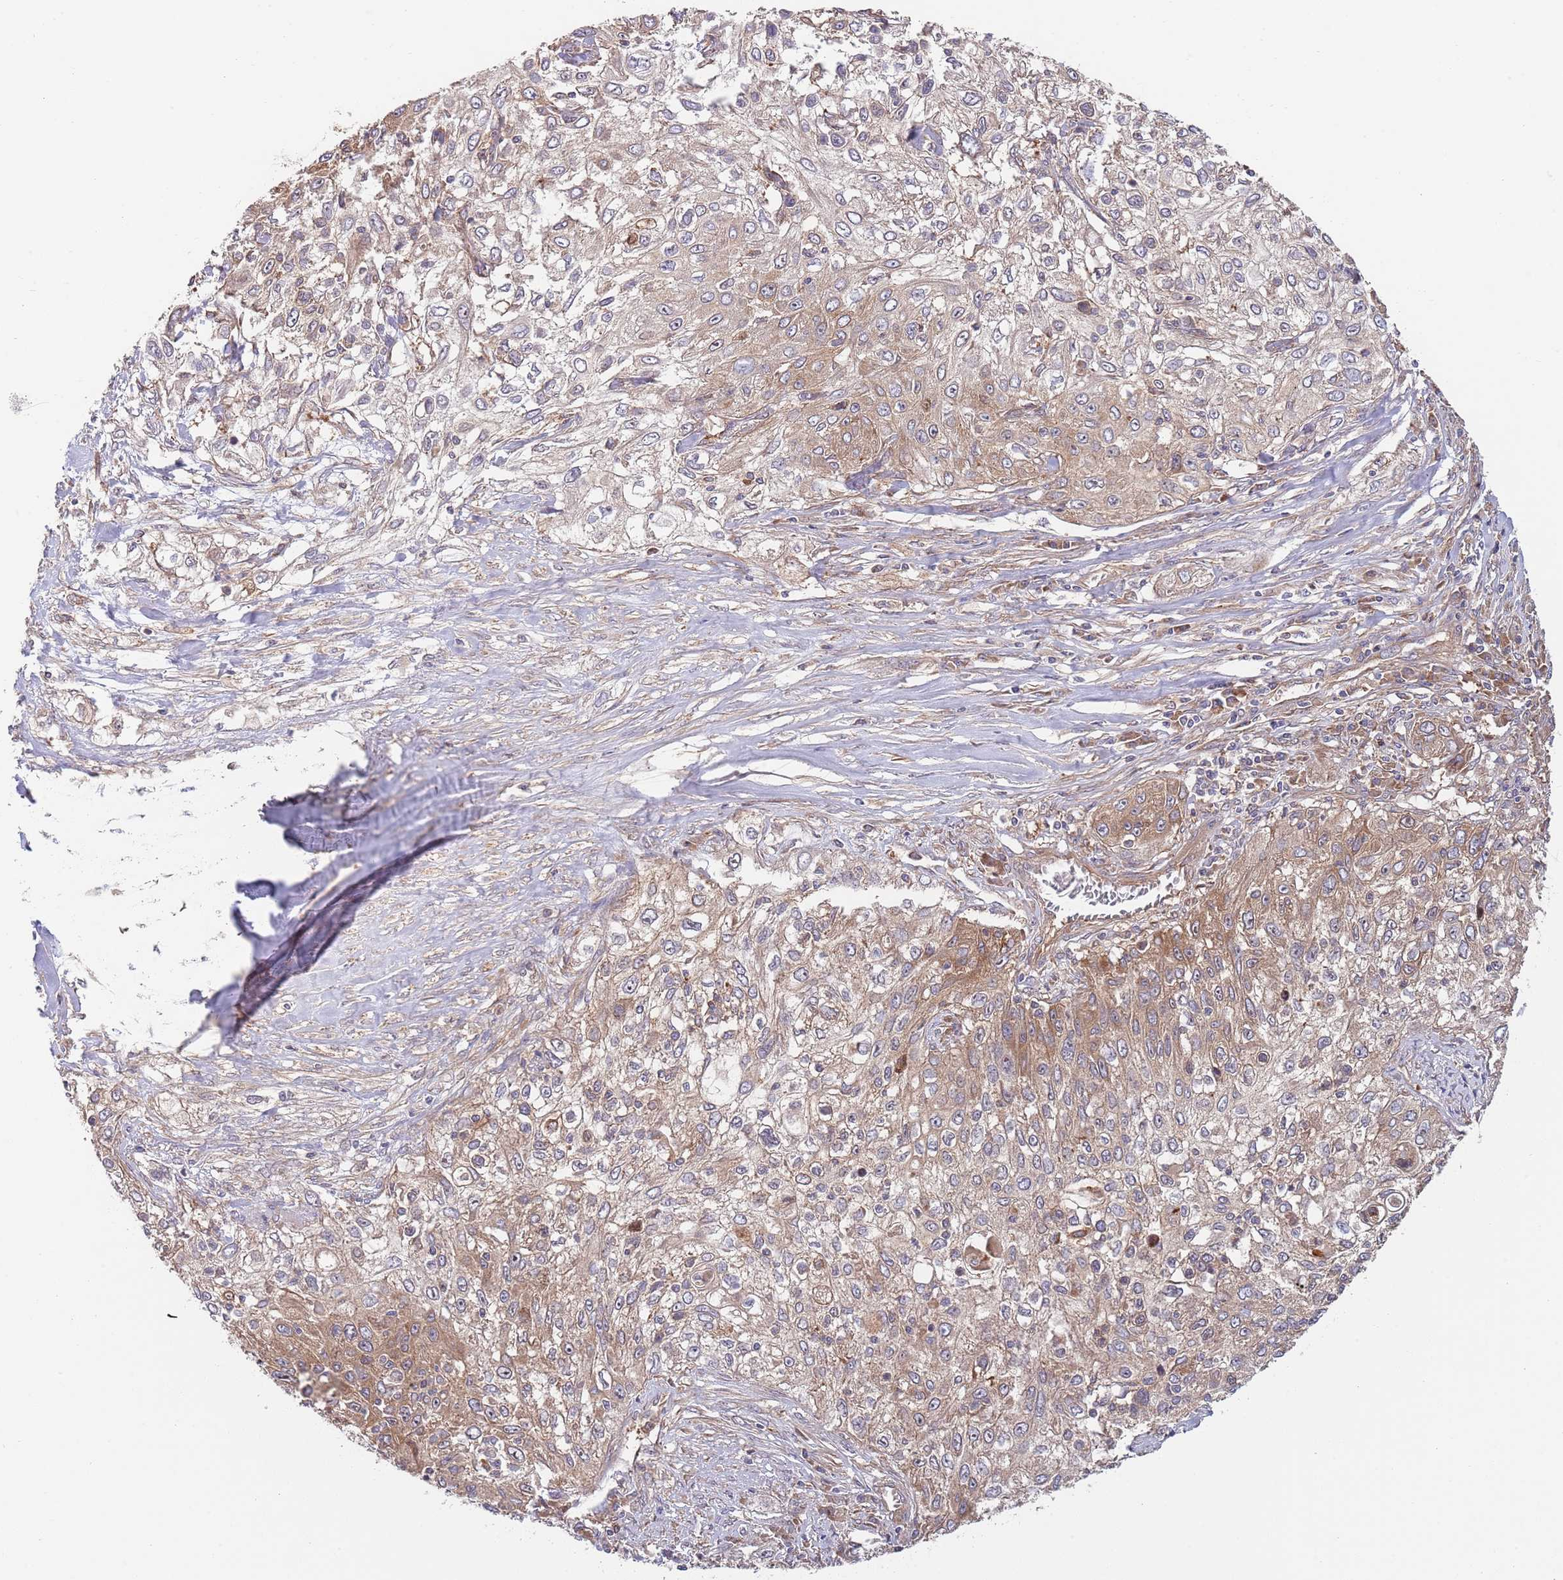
{"staining": {"intensity": "moderate", "quantity": ">75%", "location": "cytoplasmic/membranous"}, "tissue": "lung cancer", "cell_type": "Tumor cells", "image_type": "cancer", "snomed": [{"axis": "morphology", "description": "Squamous cell carcinoma, NOS"}, {"axis": "topography", "description": "Lung"}], "caption": "Immunohistochemistry staining of lung cancer, which shows medium levels of moderate cytoplasmic/membranous positivity in about >75% of tumor cells indicating moderate cytoplasmic/membranous protein expression. The staining was performed using DAB (brown) for protein detection and nuclei were counterstained in hematoxylin (blue).", "gene": "EIF3F", "patient": {"sex": "female", "age": 69}}